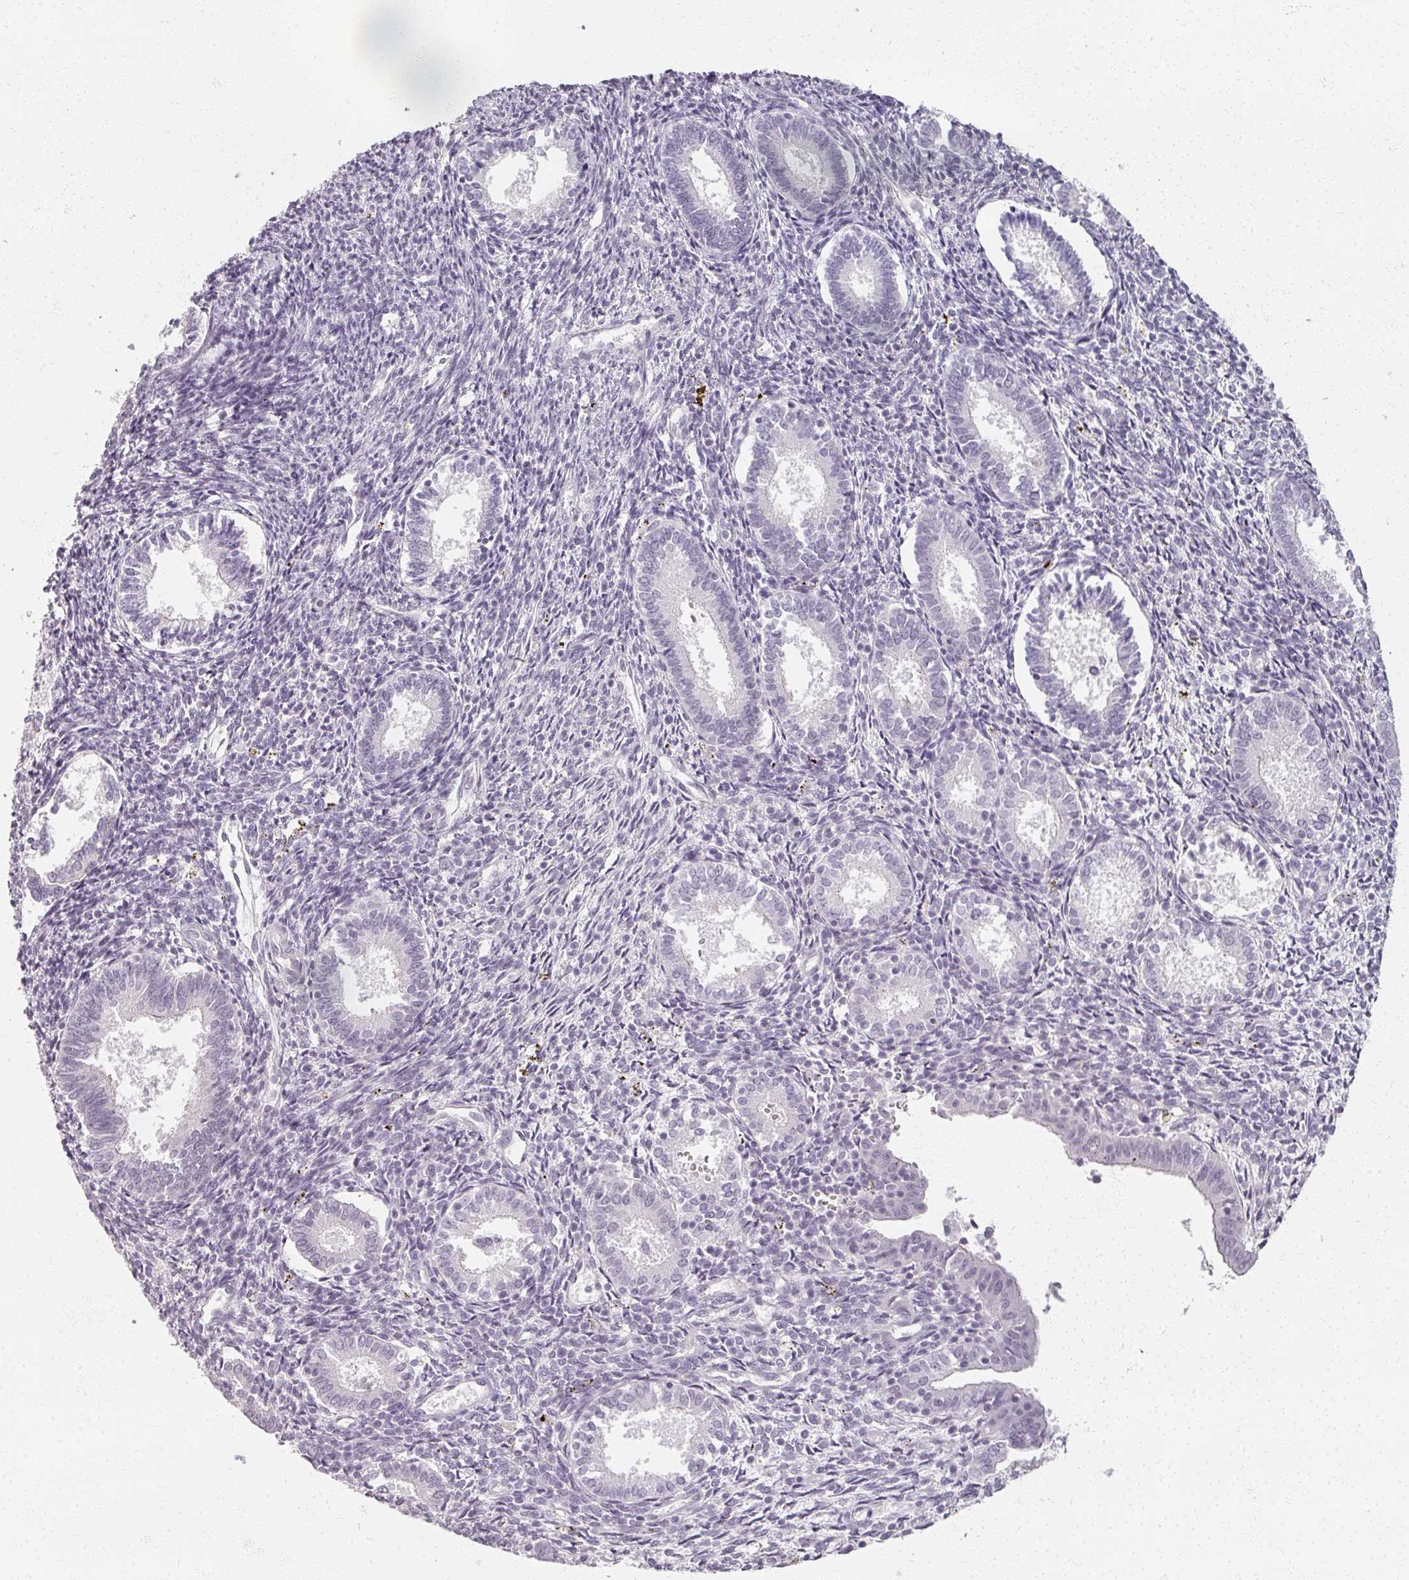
{"staining": {"intensity": "negative", "quantity": "none", "location": "none"}, "tissue": "endometrium", "cell_type": "Cells in endometrial stroma", "image_type": "normal", "snomed": [{"axis": "morphology", "description": "Normal tissue, NOS"}, {"axis": "topography", "description": "Endometrium"}], "caption": "Immunohistochemistry photomicrograph of benign endometrium: endometrium stained with DAB (3,3'-diaminobenzidine) reveals no significant protein expression in cells in endometrial stroma. (DAB IHC visualized using brightfield microscopy, high magnification).", "gene": "RFPL2", "patient": {"sex": "female", "age": 41}}